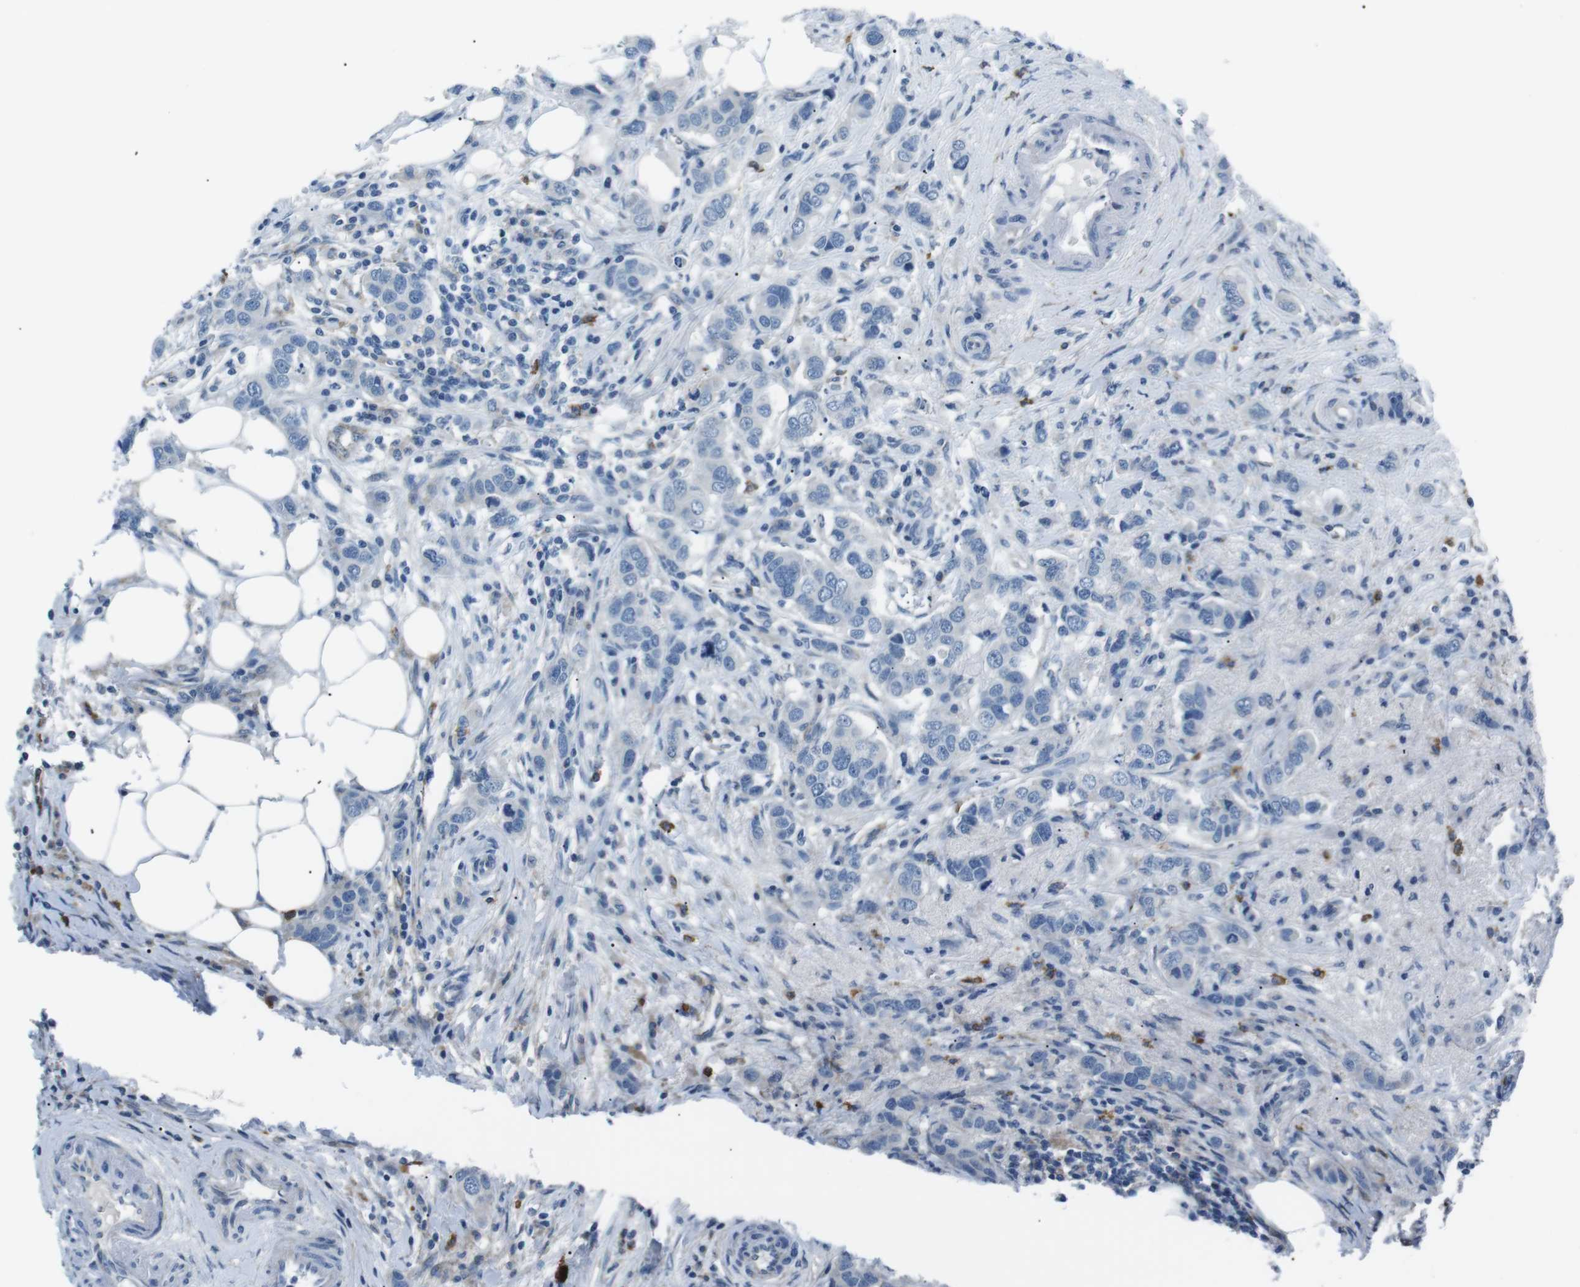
{"staining": {"intensity": "negative", "quantity": "none", "location": "none"}, "tissue": "breast cancer", "cell_type": "Tumor cells", "image_type": "cancer", "snomed": [{"axis": "morphology", "description": "Duct carcinoma"}, {"axis": "topography", "description": "Breast"}], "caption": "The histopathology image demonstrates no staining of tumor cells in breast cancer. (DAB immunohistochemistry with hematoxylin counter stain).", "gene": "CSF2RA", "patient": {"sex": "female", "age": 50}}